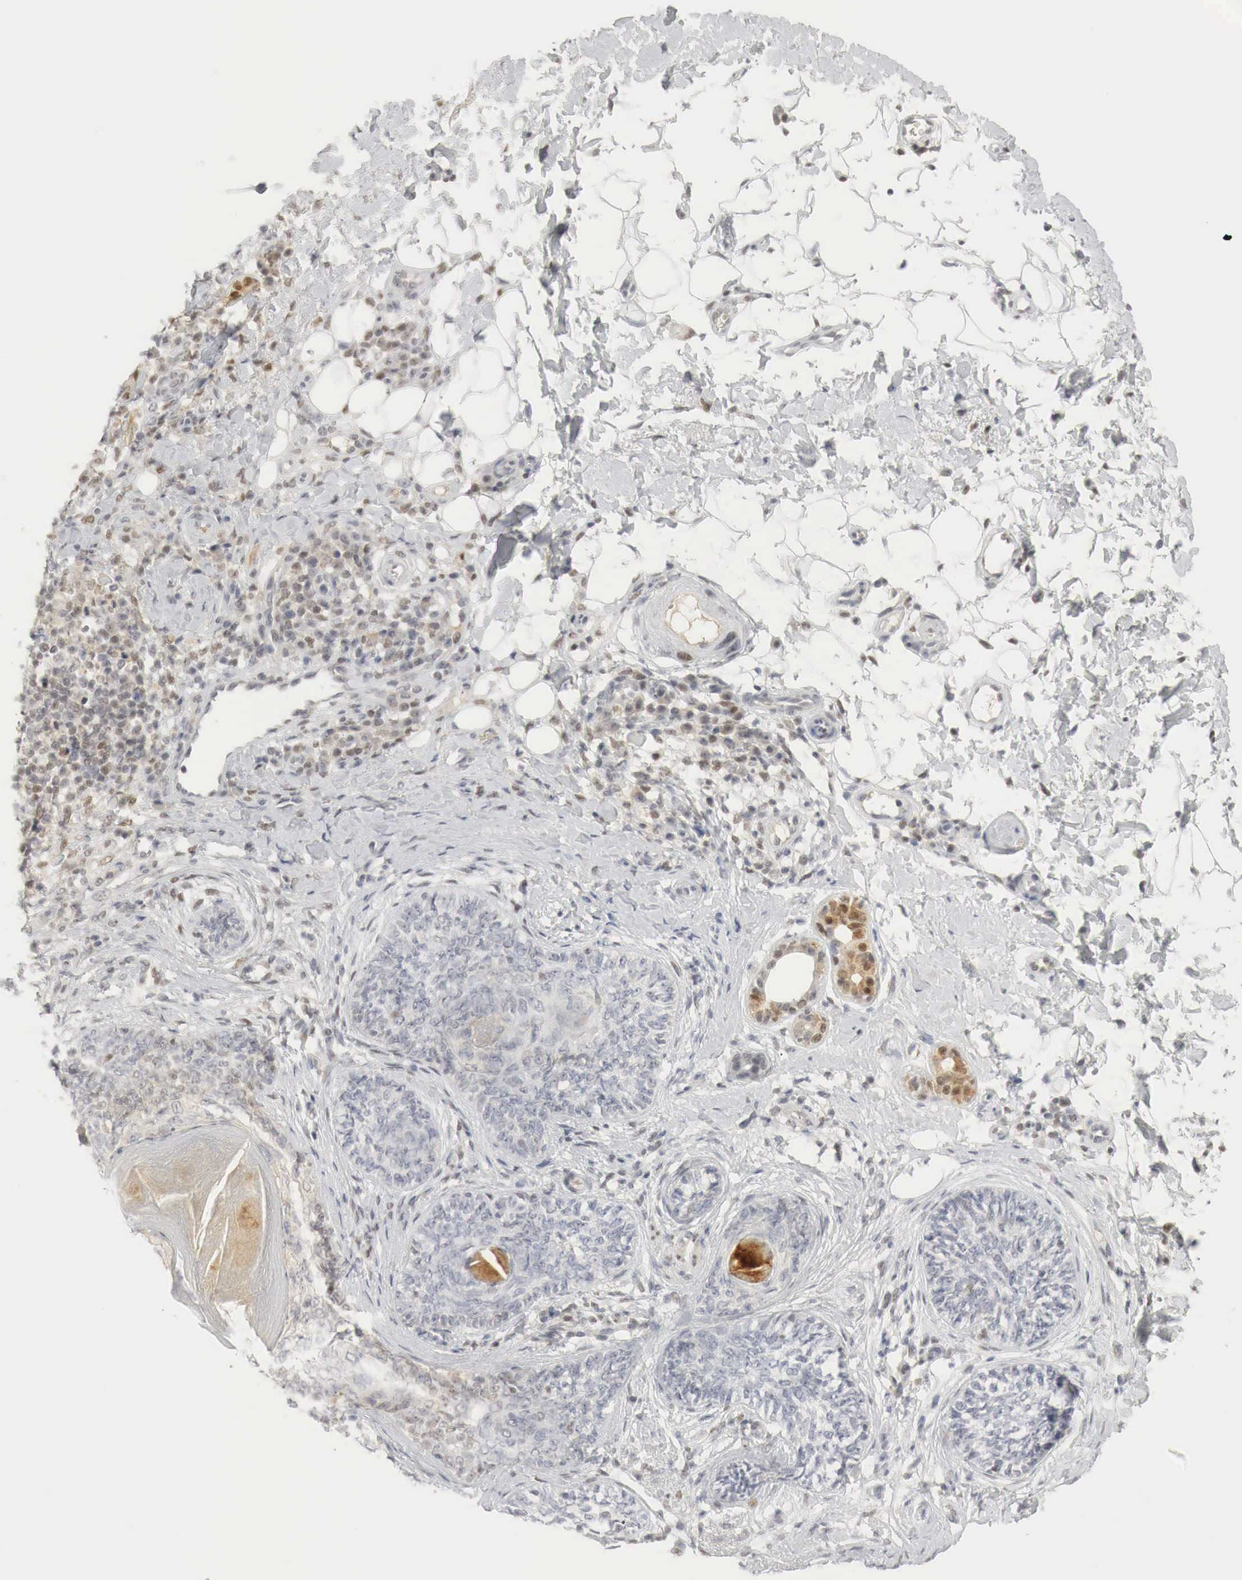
{"staining": {"intensity": "weak", "quantity": "25%-75%", "location": "cytoplasmic/membranous,nuclear"}, "tissue": "skin cancer", "cell_type": "Tumor cells", "image_type": "cancer", "snomed": [{"axis": "morphology", "description": "Basal cell carcinoma"}, {"axis": "topography", "description": "Skin"}], "caption": "Skin basal cell carcinoma stained for a protein (brown) displays weak cytoplasmic/membranous and nuclear positive expression in about 25%-75% of tumor cells.", "gene": "MYC", "patient": {"sex": "male", "age": 89}}